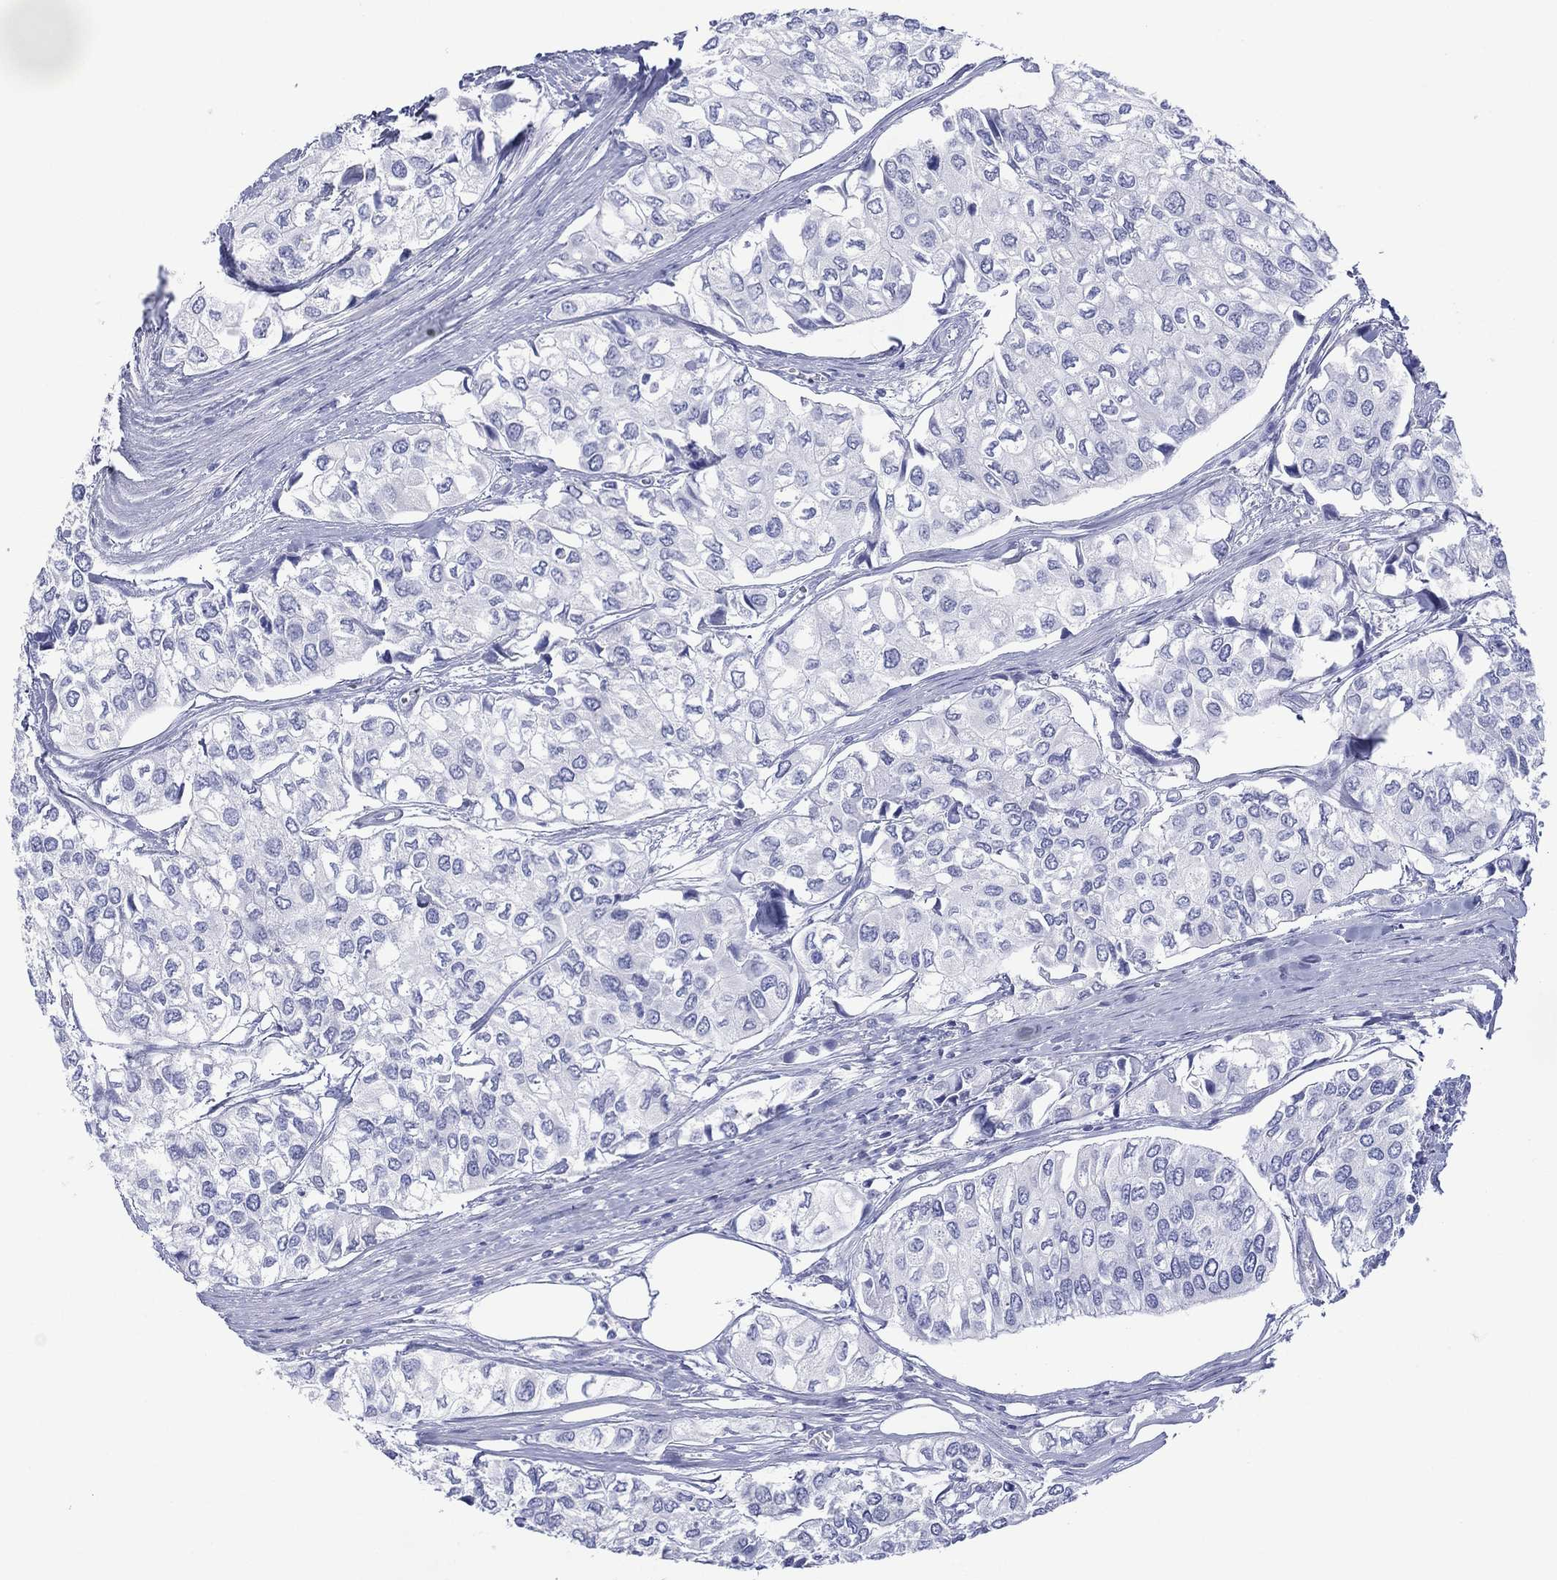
{"staining": {"intensity": "negative", "quantity": "none", "location": "none"}, "tissue": "urothelial cancer", "cell_type": "Tumor cells", "image_type": "cancer", "snomed": [{"axis": "morphology", "description": "Urothelial carcinoma, High grade"}, {"axis": "topography", "description": "Urinary bladder"}], "caption": "Urothelial cancer stained for a protein using immunohistochemistry exhibits no staining tumor cells.", "gene": "DSG1", "patient": {"sex": "male", "age": 73}}